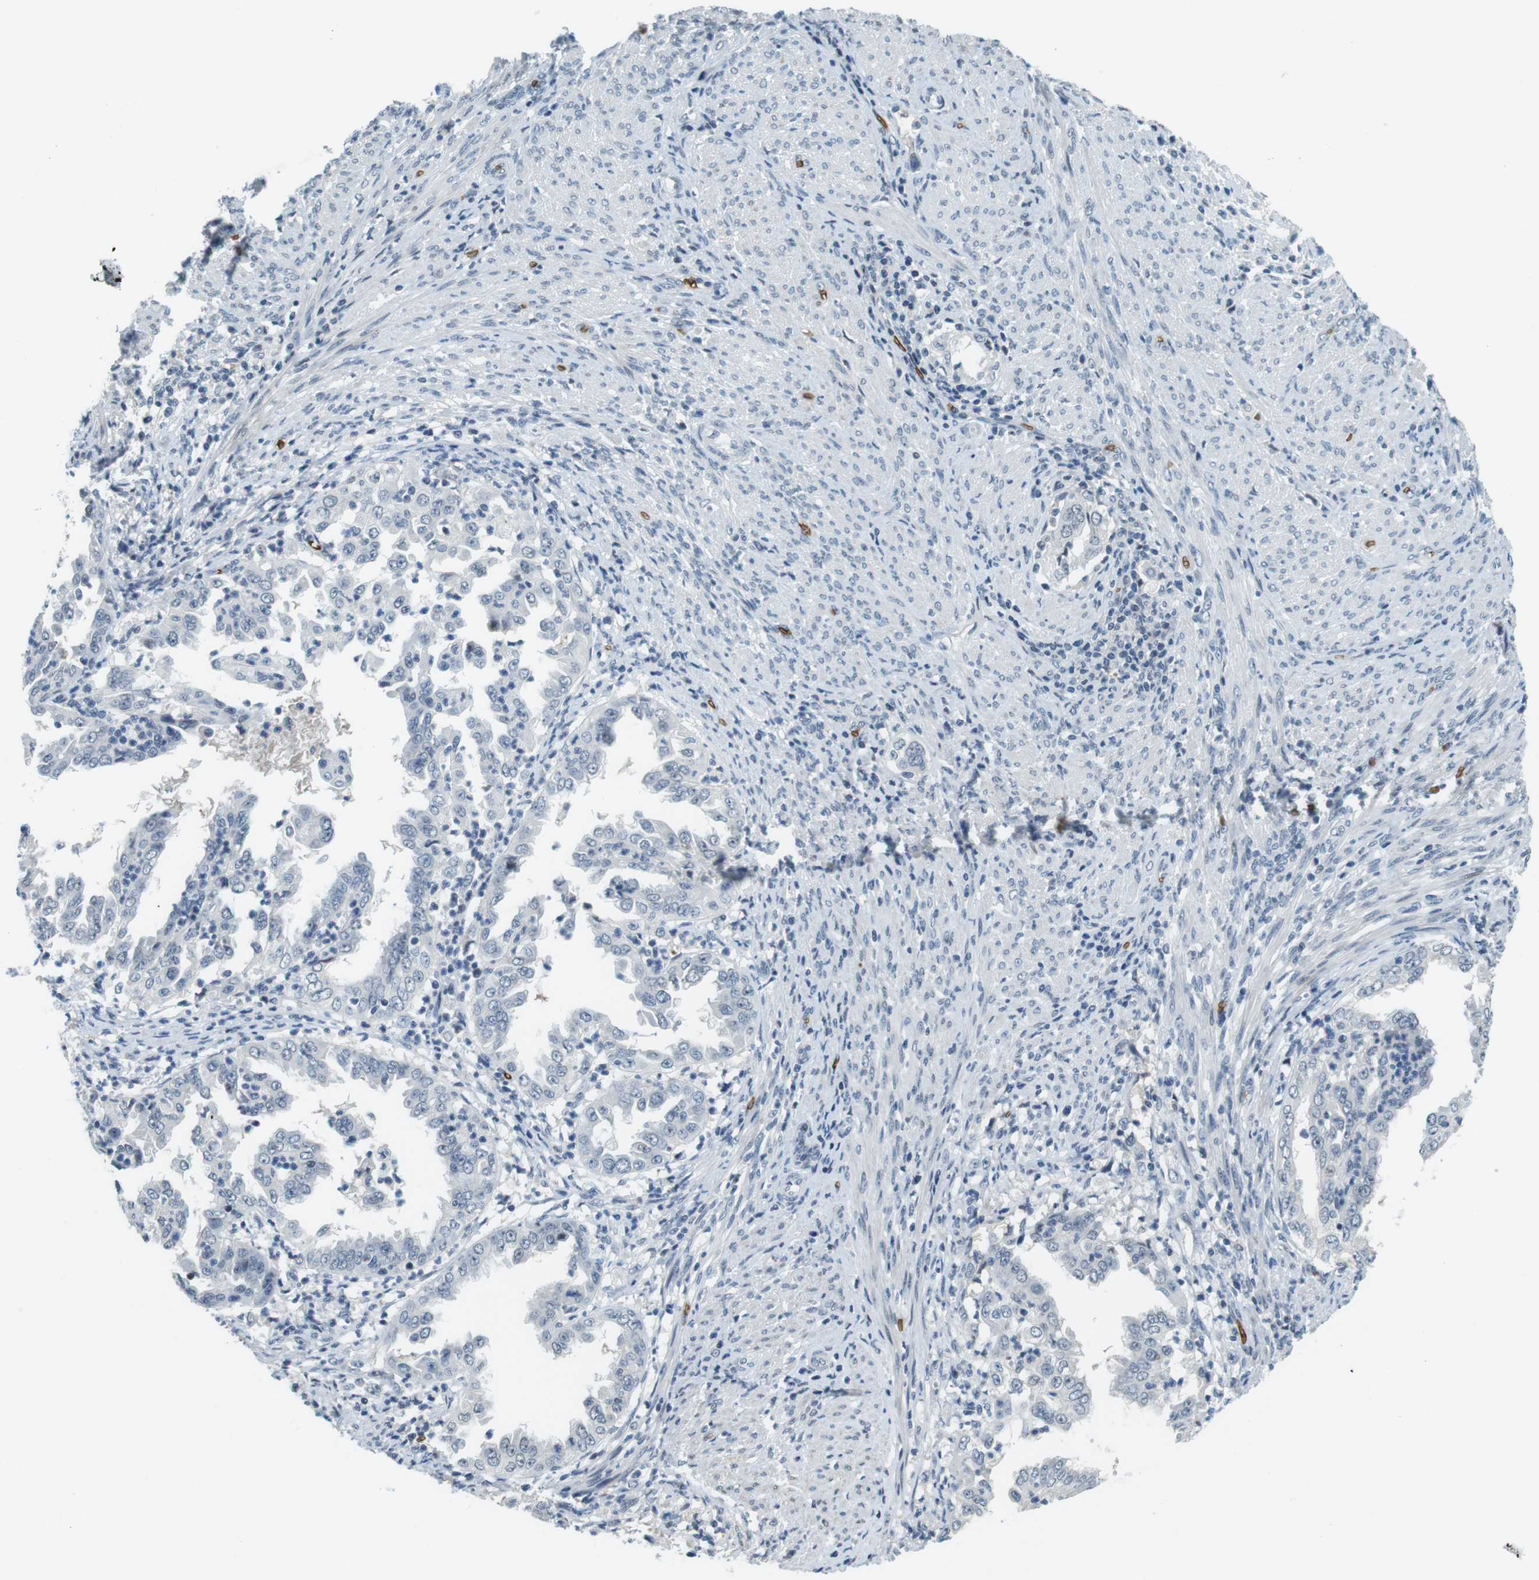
{"staining": {"intensity": "negative", "quantity": "none", "location": "none"}, "tissue": "endometrial cancer", "cell_type": "Tumor cells", "image_type": "cancer", "snomed": [{"axis": "morphology", "description": "Adenocarcinoma, NOS"}, {"axis": "topography", "description": "Endometrium"}], "caption": "A micrograph of human endometrial cancer (adenocarcinoma) is negative for staining in tumor cells.", "gene": "SLC4A1", "patient": {"sex": "female", "age": 85}}